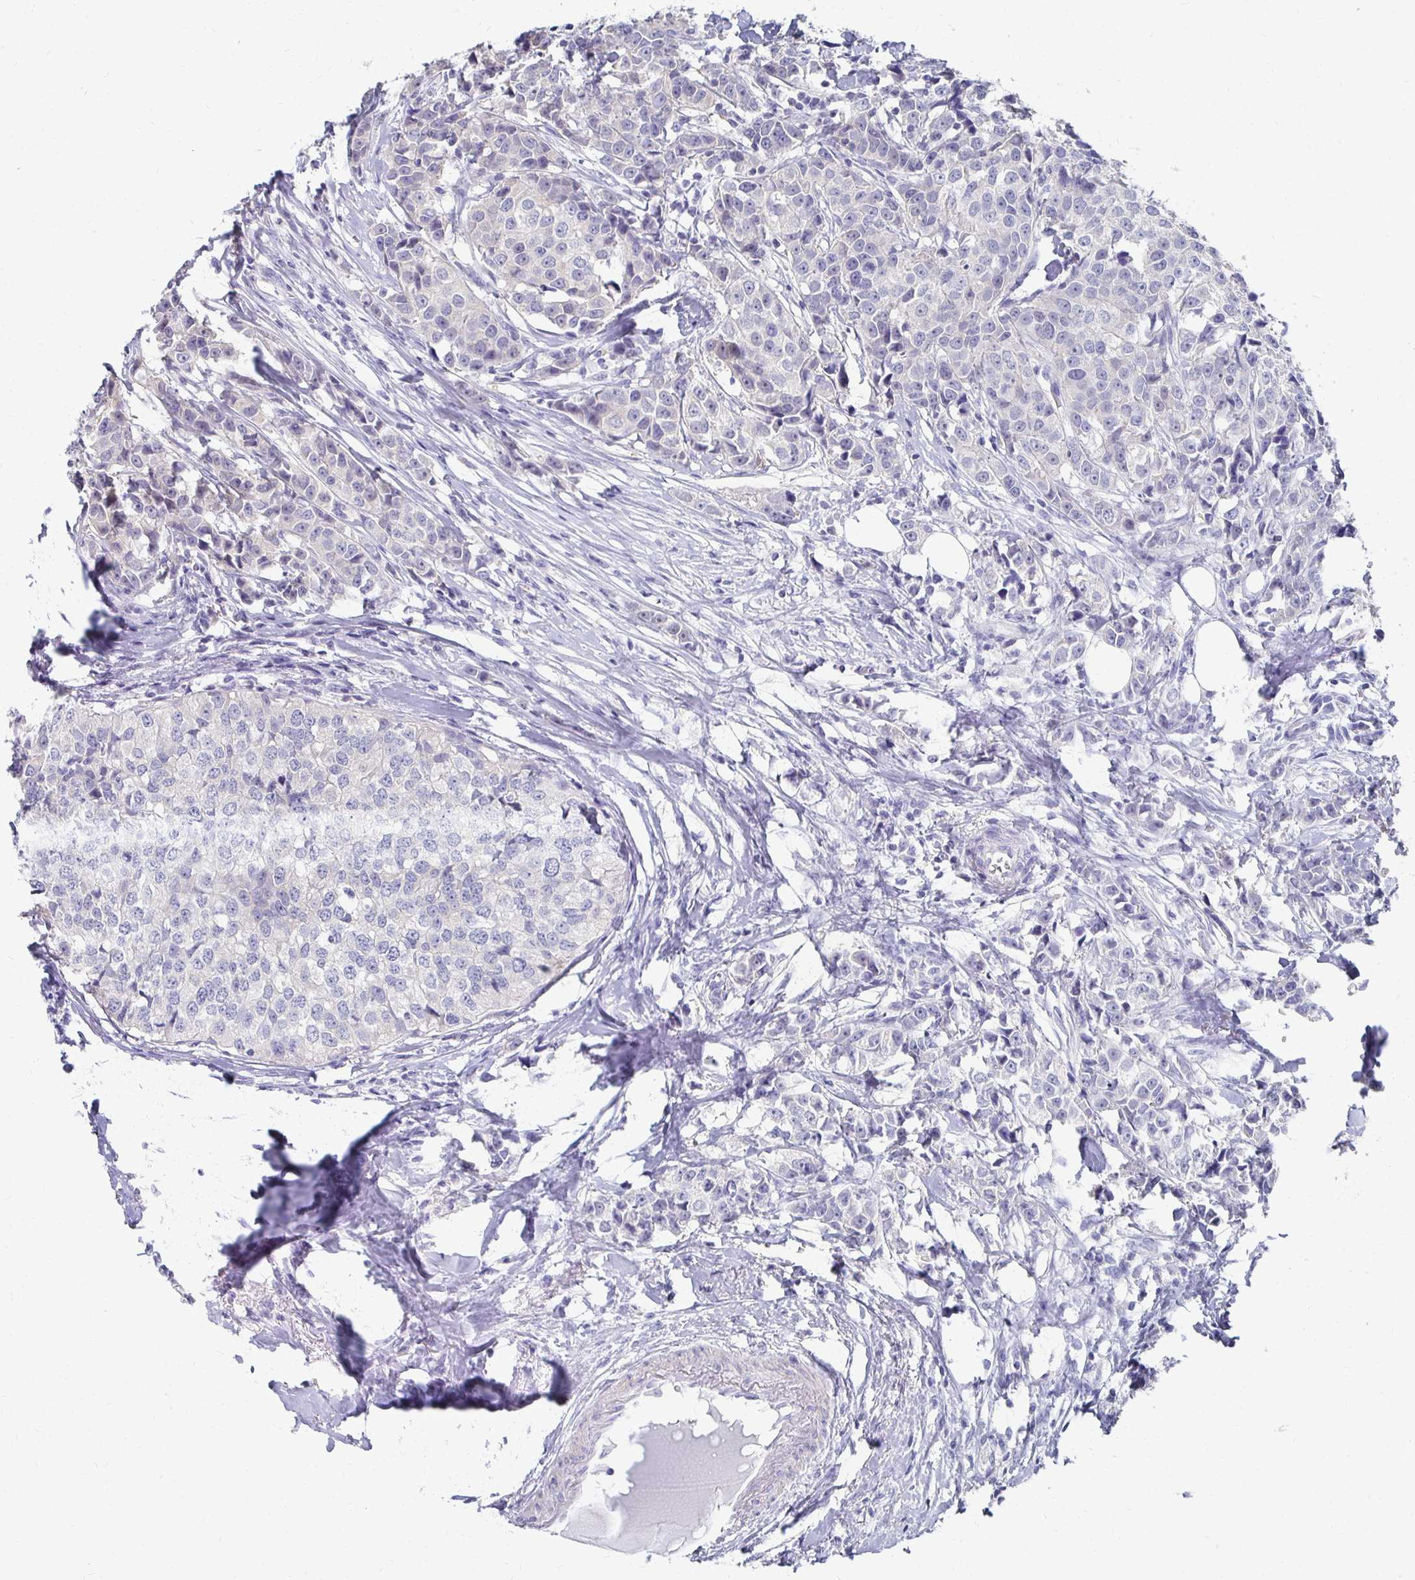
{"staining": {"intensity": "negative", "quantity": "none", "location": "none"}, "tissue": "breast cancer", "cell_type": "Tumor cells", "image_type": "cancer", "snomed": [{"axis": "morphology", "description": "Duct carcinoma"}, {"axis": "topography", "description": "Breast"}], "caption": "Tumor cells show no significant protein expression in invasive ductal carcinoma (breast).", "gene": "SYCP3", "patient": {"sex": "female", "age": 80}}